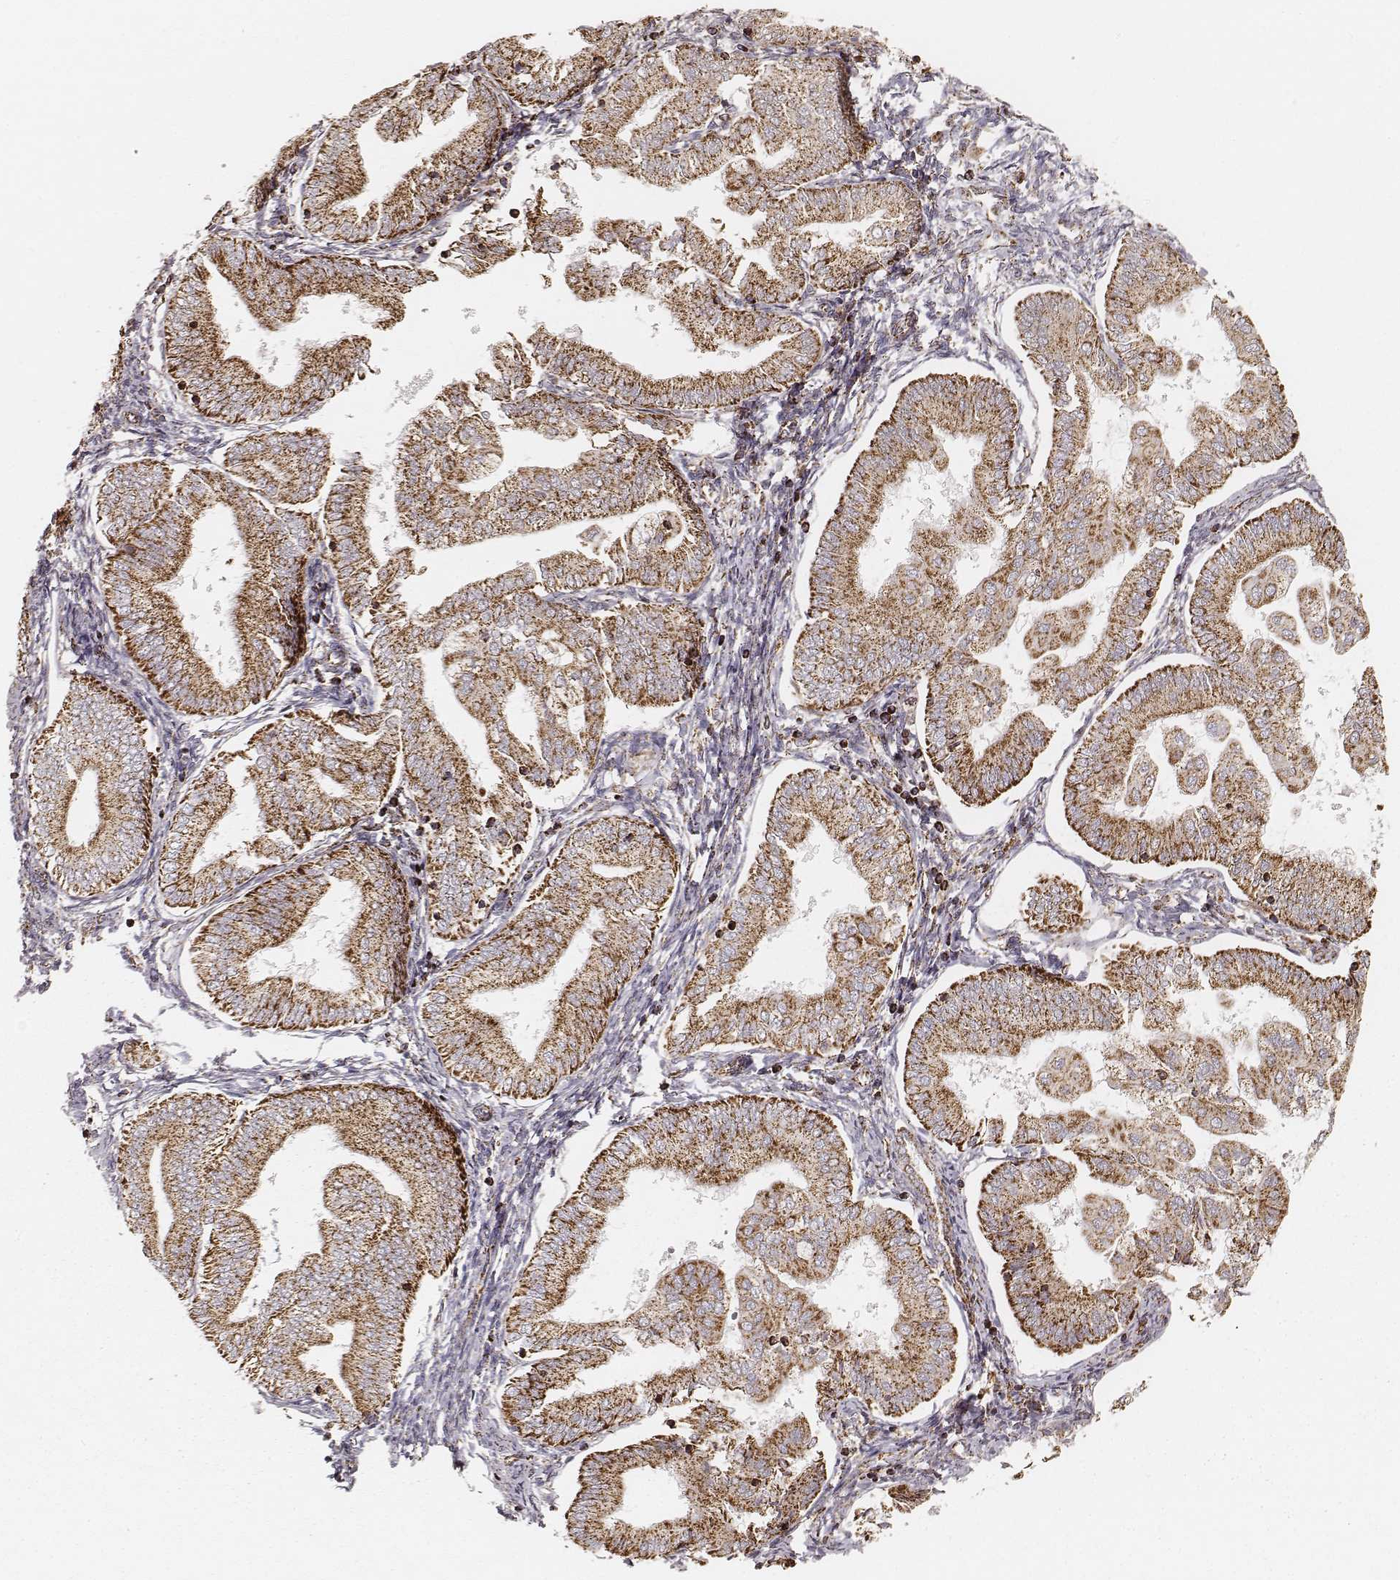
{"staining": {"intensity": "strong", "quantity": ">75%", "location": "cytoplasmic/membranous"}, "tissue": "endometrial cancer", "cell_type": "Tumor cells", "image_type": "cancer", "snomed": [{"axis": "morphology", "description": "Adenocarcinoma, NOS"}, {"axis": "topography", "description": "Endometrium"}], "caption": "Brown immunohistochemical staining in human endometrial adenocarcinoma displays strong cytoplasmic/membranous positivity in approximately >75% of tumor cells.", "gene": "CS", "patient": {"sex": "female", "age": 55}}